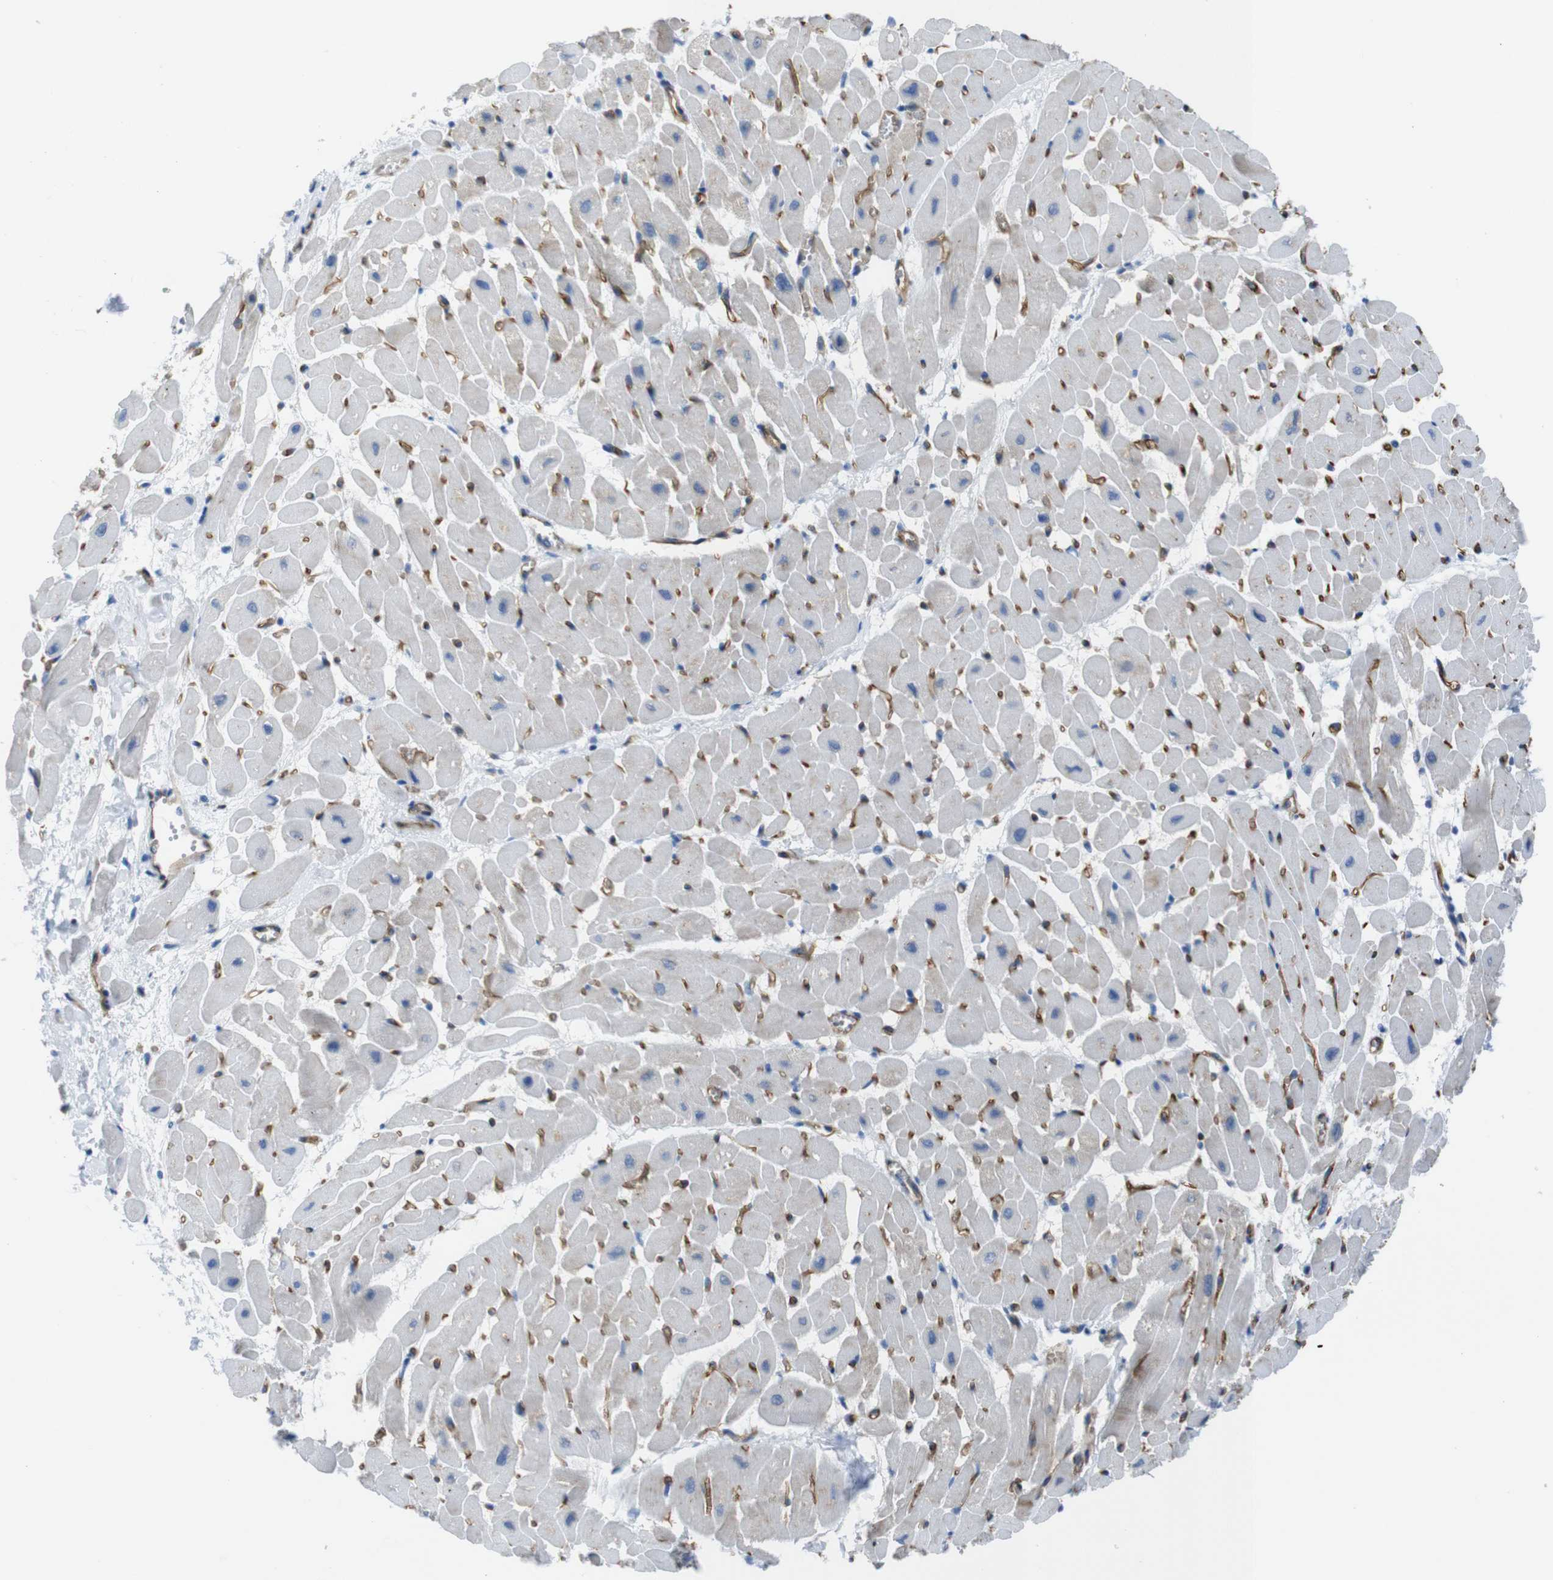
{"staining": {"intensity": "negative", "quantity": "none", "location": "none"}, "tissue": "heart muscle", "cell_type": "Cardiomyocytes", "image_type": "normal", "snomed": [{"axis": "morphology", "description": "Normal tissue, NOS"}, {"axis": "topography", "description": "Heart"}], "caption": "High magnification brightfield microscopy of normal heart muscle stained with DAB (3,3'-diaminobenzidine) (brown) and counterstained with hematoxylin (blue): cardiomyocytes show no significant staining. The staining was performed using DAB (3,3'-diaminobenzidine) to visualize the protein expression in brown, while the nuclei were stained in blue with hematoxylin (Magnification: 20x).", "gene": "HSPA12B", "patient": {"sex": "male", "age": 45}}